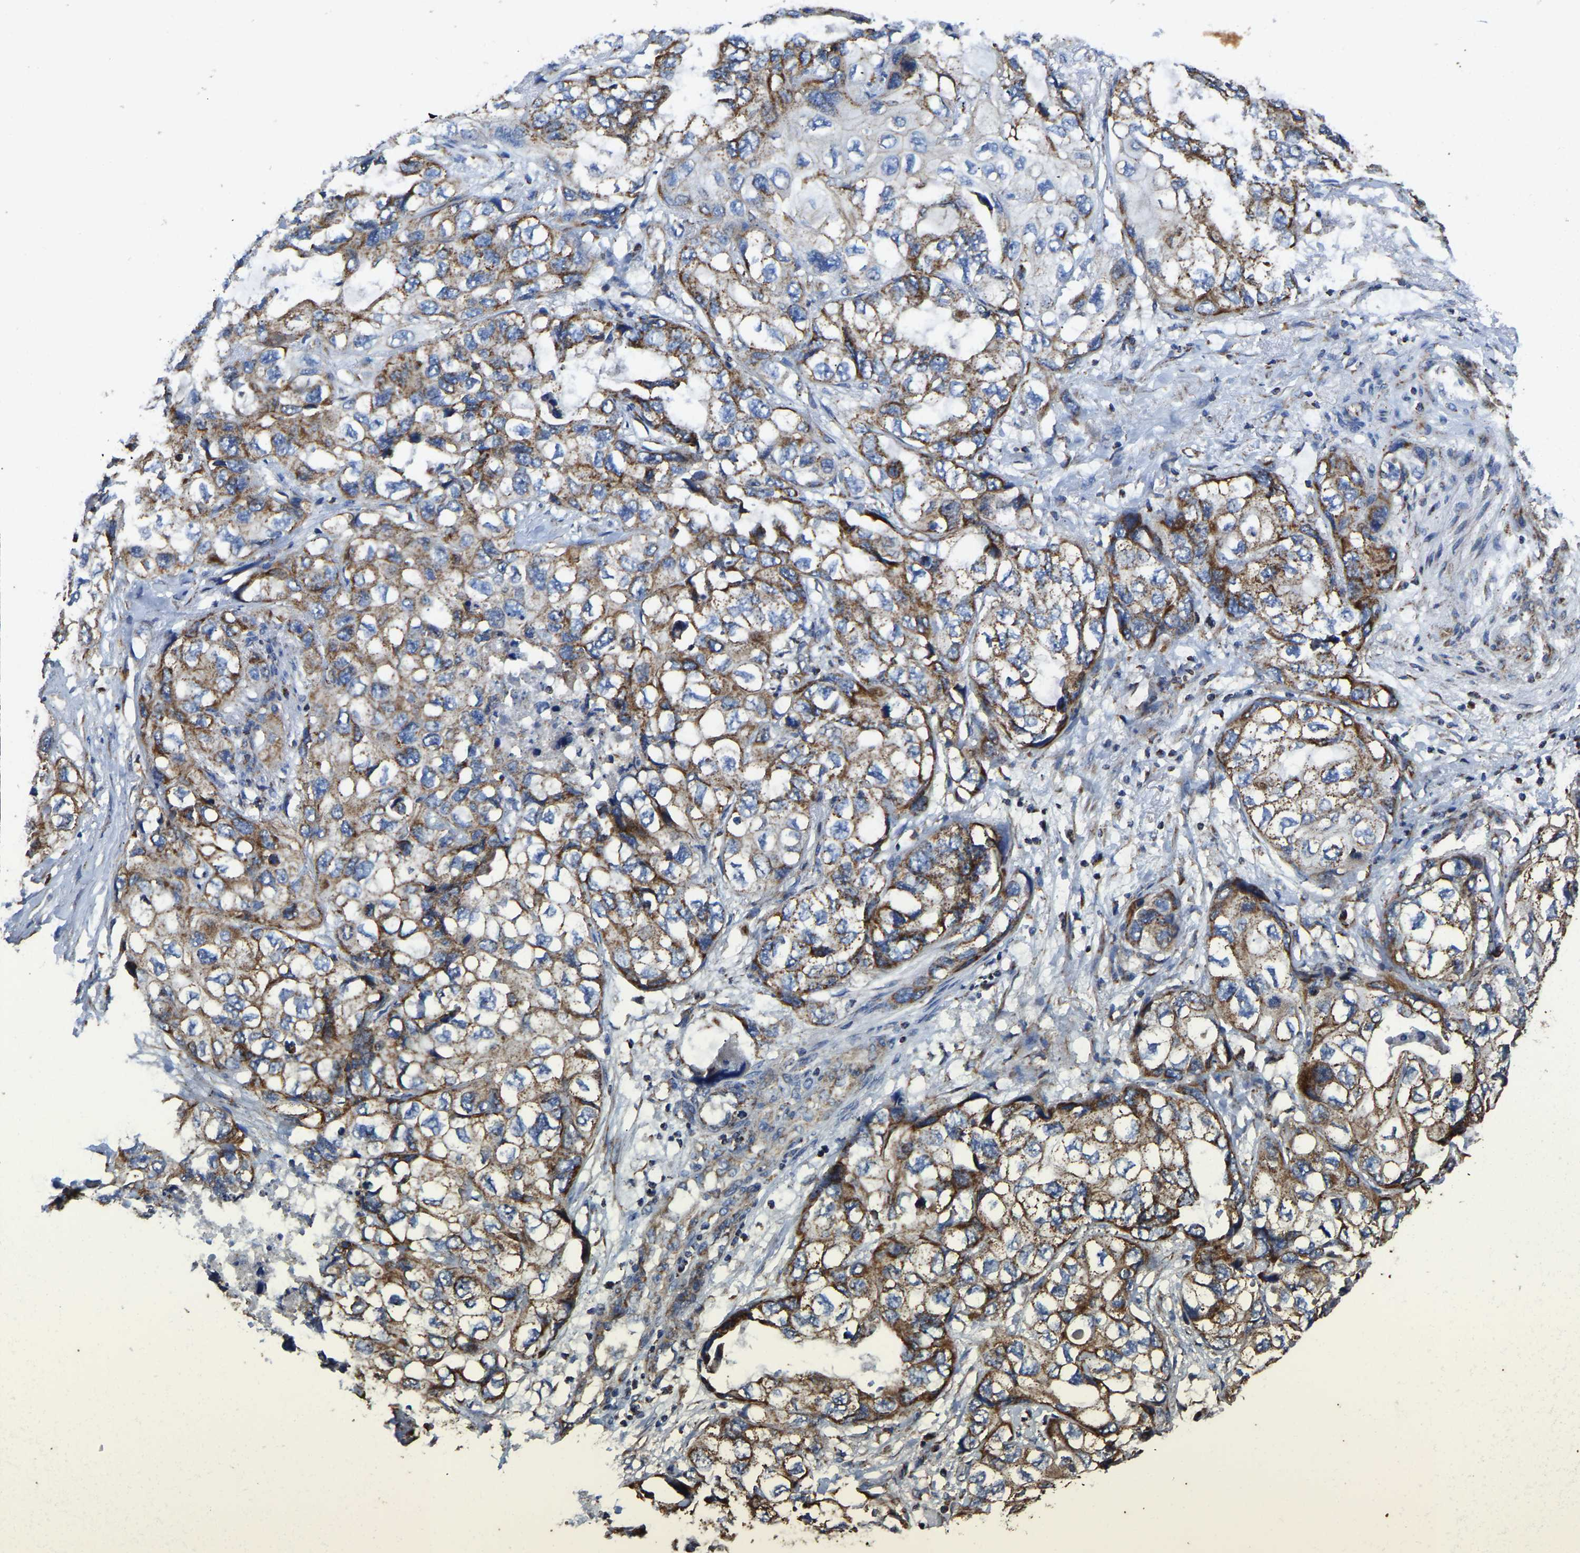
{"staining": {"intensity": "moderate", "quantity": ">75%", "location": "cytoplasmic/membranous"}, "tissue": "lung cancer", "cell_type": "Tumor cells", "image_type": "cancer", "snomed": [{"axis": "morphology", "description": "Squamous cell carcinoma, NOS"}, {"axis": "topography", "description": "Lung"}], "caption": "Immunohistochemistry (IHC) histopathology image of human lung cancer (squamous cell carcinoma) stained for a protein (brown), which displays medium levels of moderate cytoplasmic/membranous staining in about >75% of tumor cells.", "gene": "ETFA", "patient": {"sex": "female", "age": 73}}